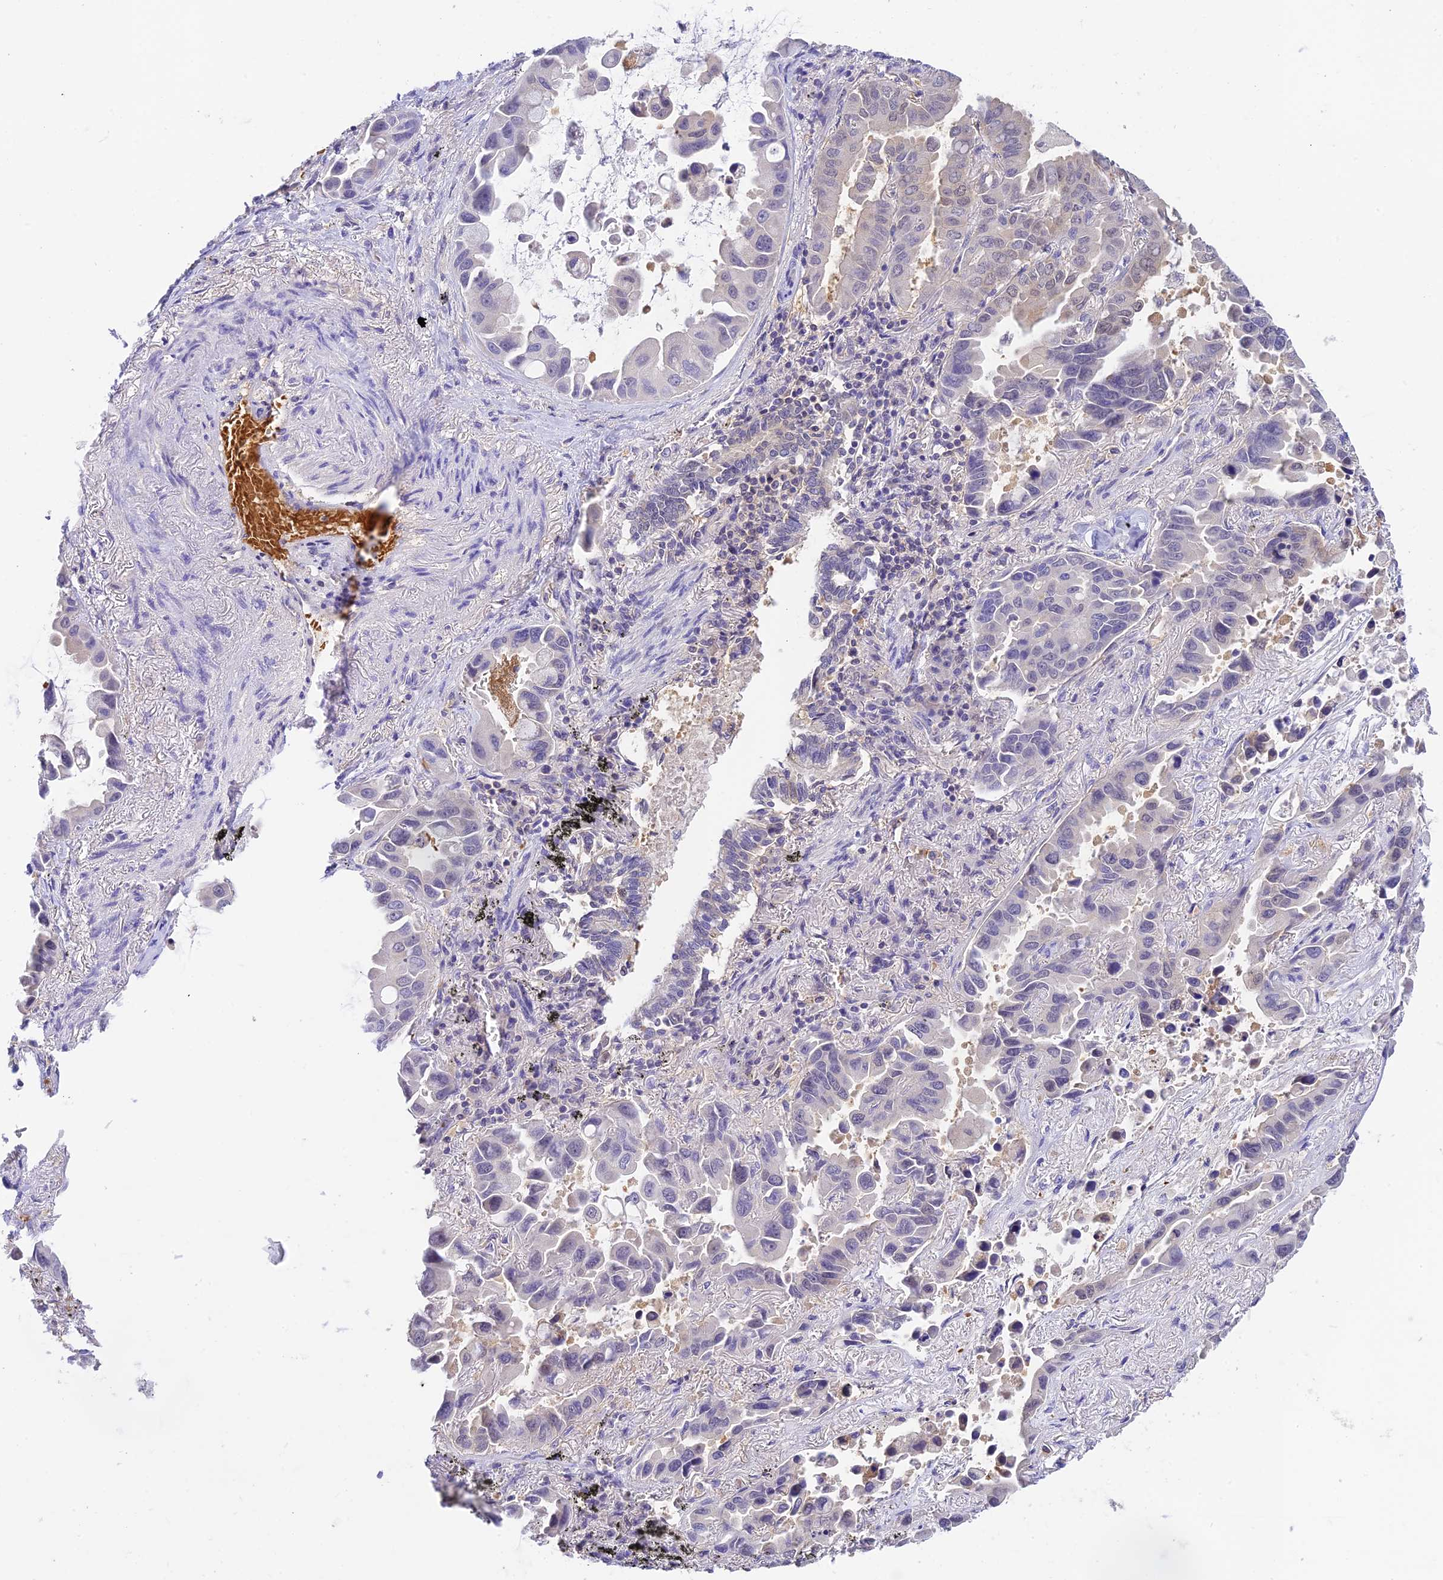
{"staining": {"intensity": "negative", "quantity": "none", "location": "none"}, "tissue": "lung cancer", "cell_type": "Tumor cells", "image_type": "cancer", "snomed": [{"axis": "morphology", "description": "Adenocarcinoma, NOS"}, {"axis": "topography", "description": "Lung"}], "caption": "Tumor cells are negative for brown protein staining in lung cancer (adenocarcinoma).", "gene": "HDHD2", "patient": {"sex": "male", "age": 64}}